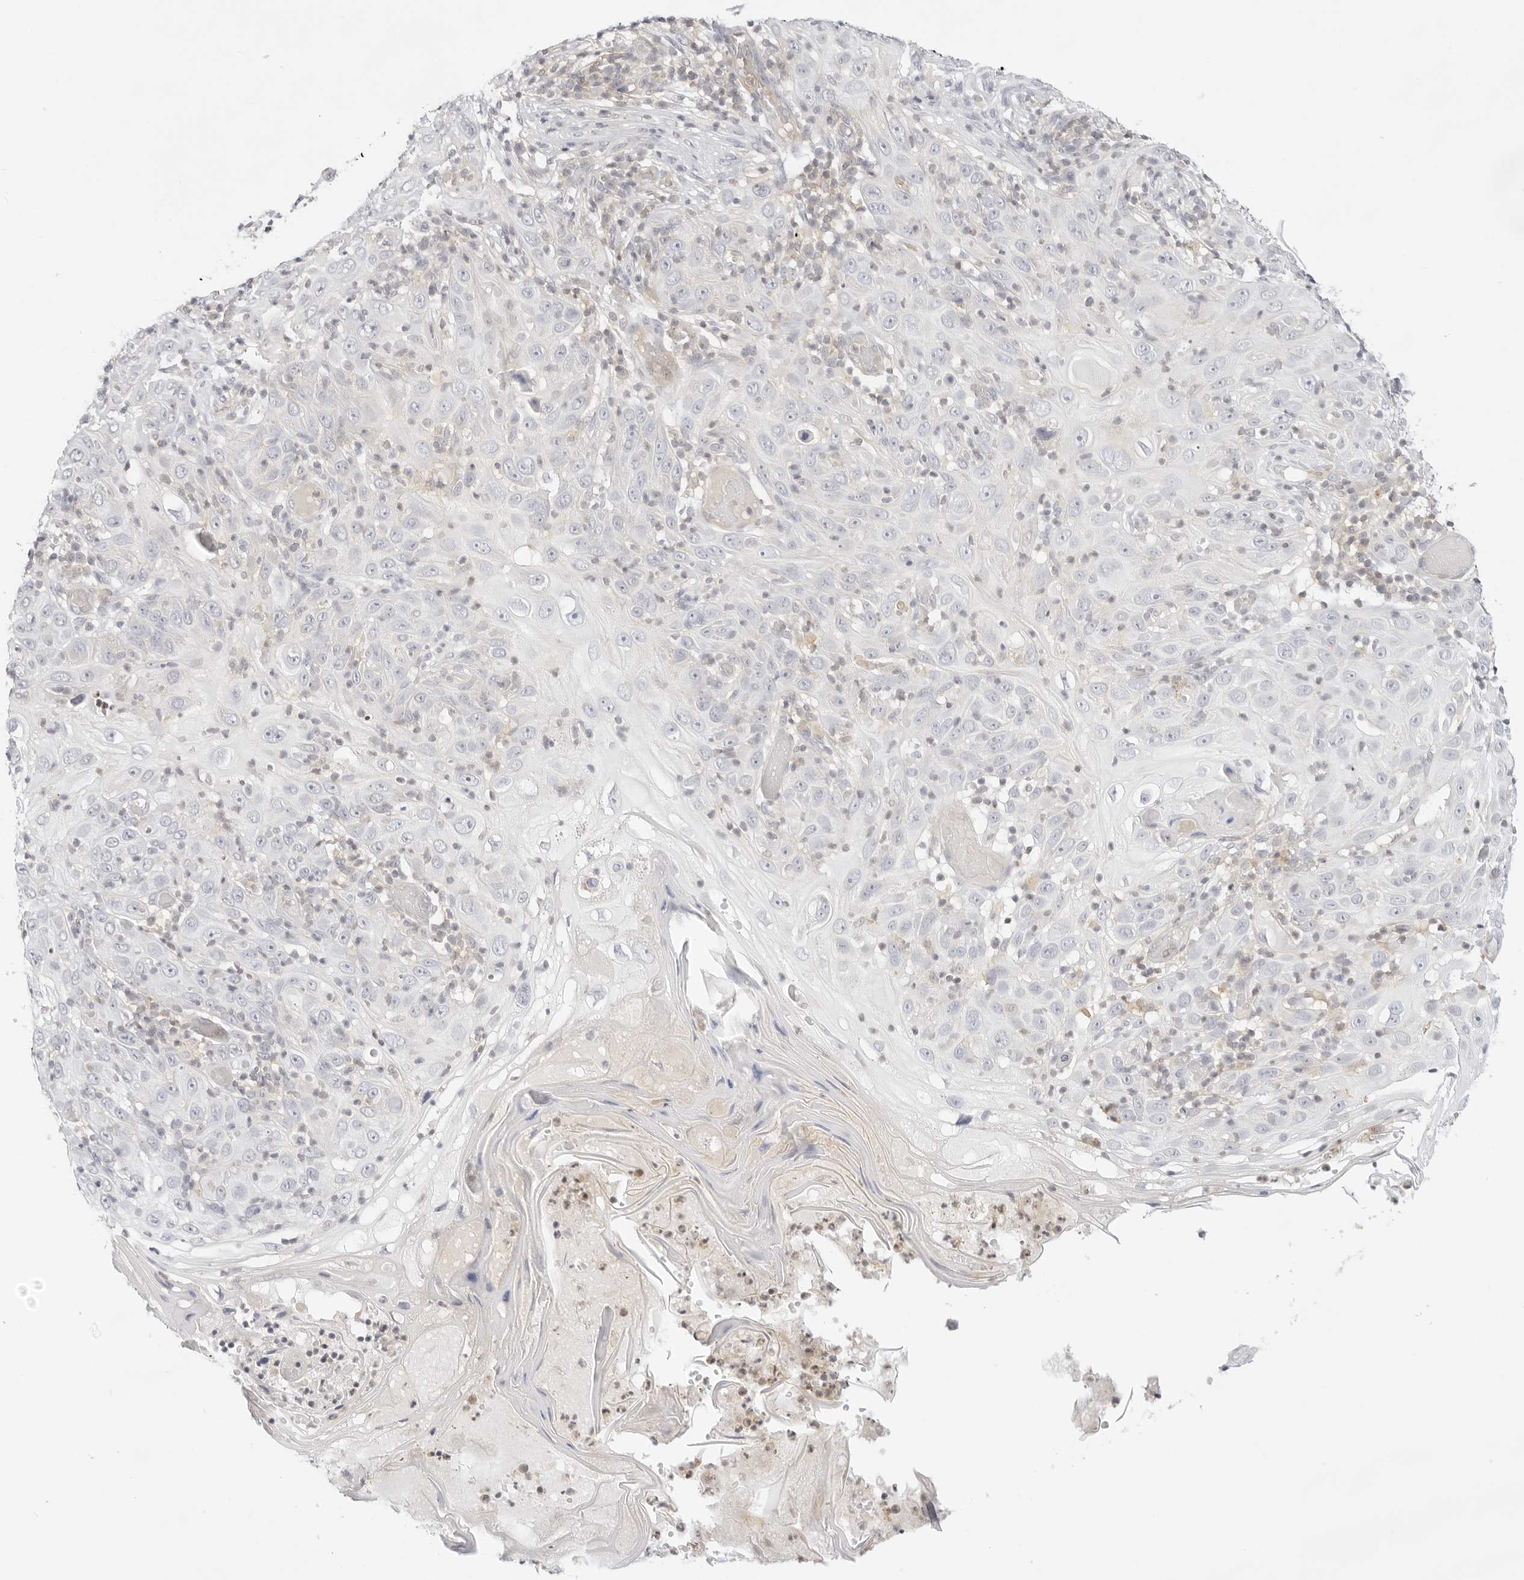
{"staining": {"intensity": "negative", "quantity": "none", "location": "none"}, "tissue": "skin cancer", "cell_type": "Tumor cells", "image_type": "cancer", "snomed": [{"axis": "morphology", "description": "Squamous cell carcinoma, NOS"}, {"axis": "topography", "description": "Skin"}], "caption": "Immunohistochemical staining of human squamous cell carcinoma (skin) reveals no significant expression in tumor cells.", "gene": "TNFRSF14", "patient": {"sex": "female", "age": 88}}